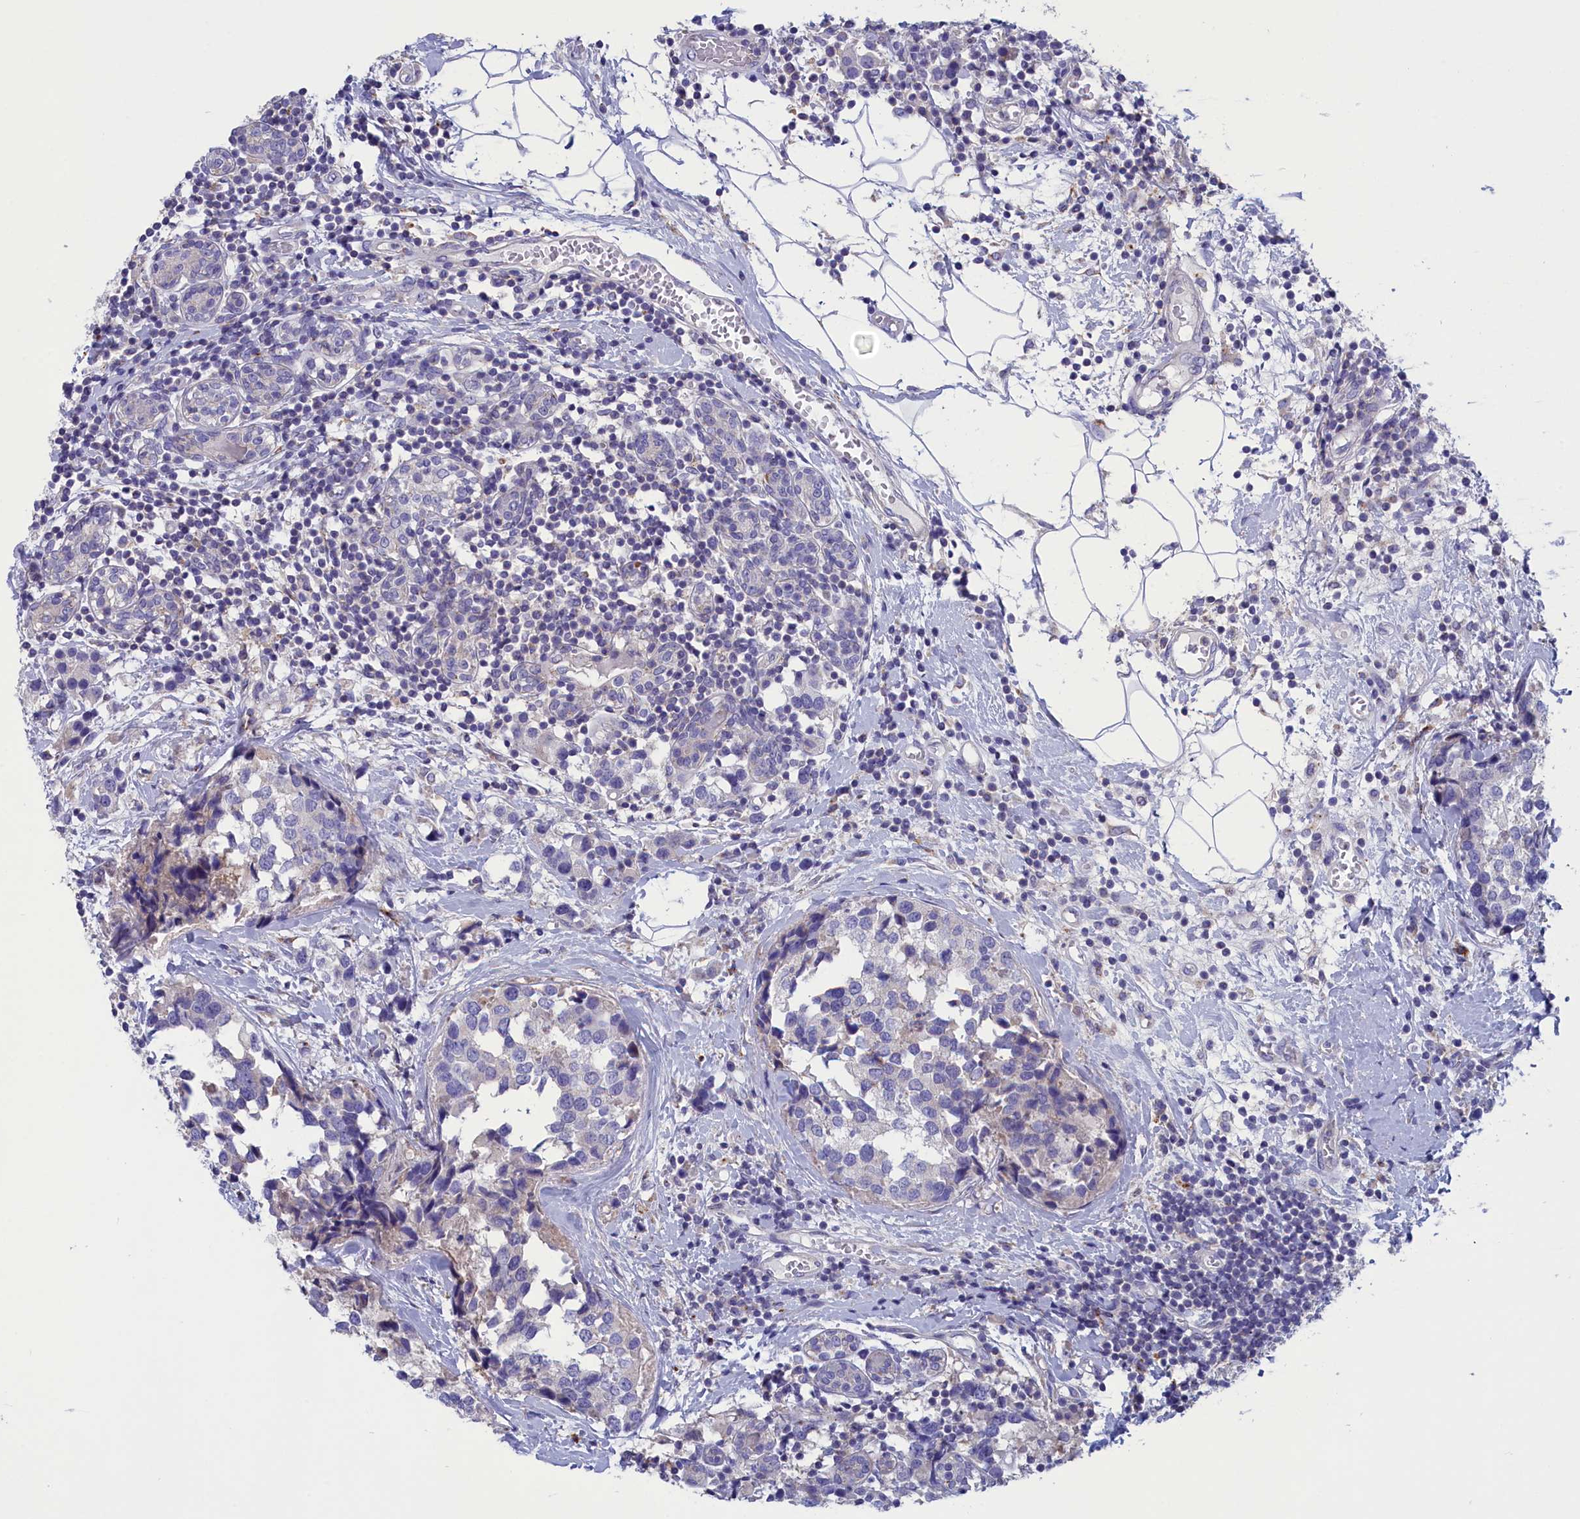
{"staining": {"intensity": "negative", "quantity": "none", "location": "none"}, "tissue": "breast cancer", "cell_type": "Tumor cells", "image_type": "cancer", "snomed": [{"axis": "morphology", "description": "Lobular carcinoma"}, {"axis": "topography", "description": "Breast"}], "caption": "The image displays no staining of tumor cells in breast cancer.", "gene": "WDR6", "patient": {"sex": "female", "age": 59}}